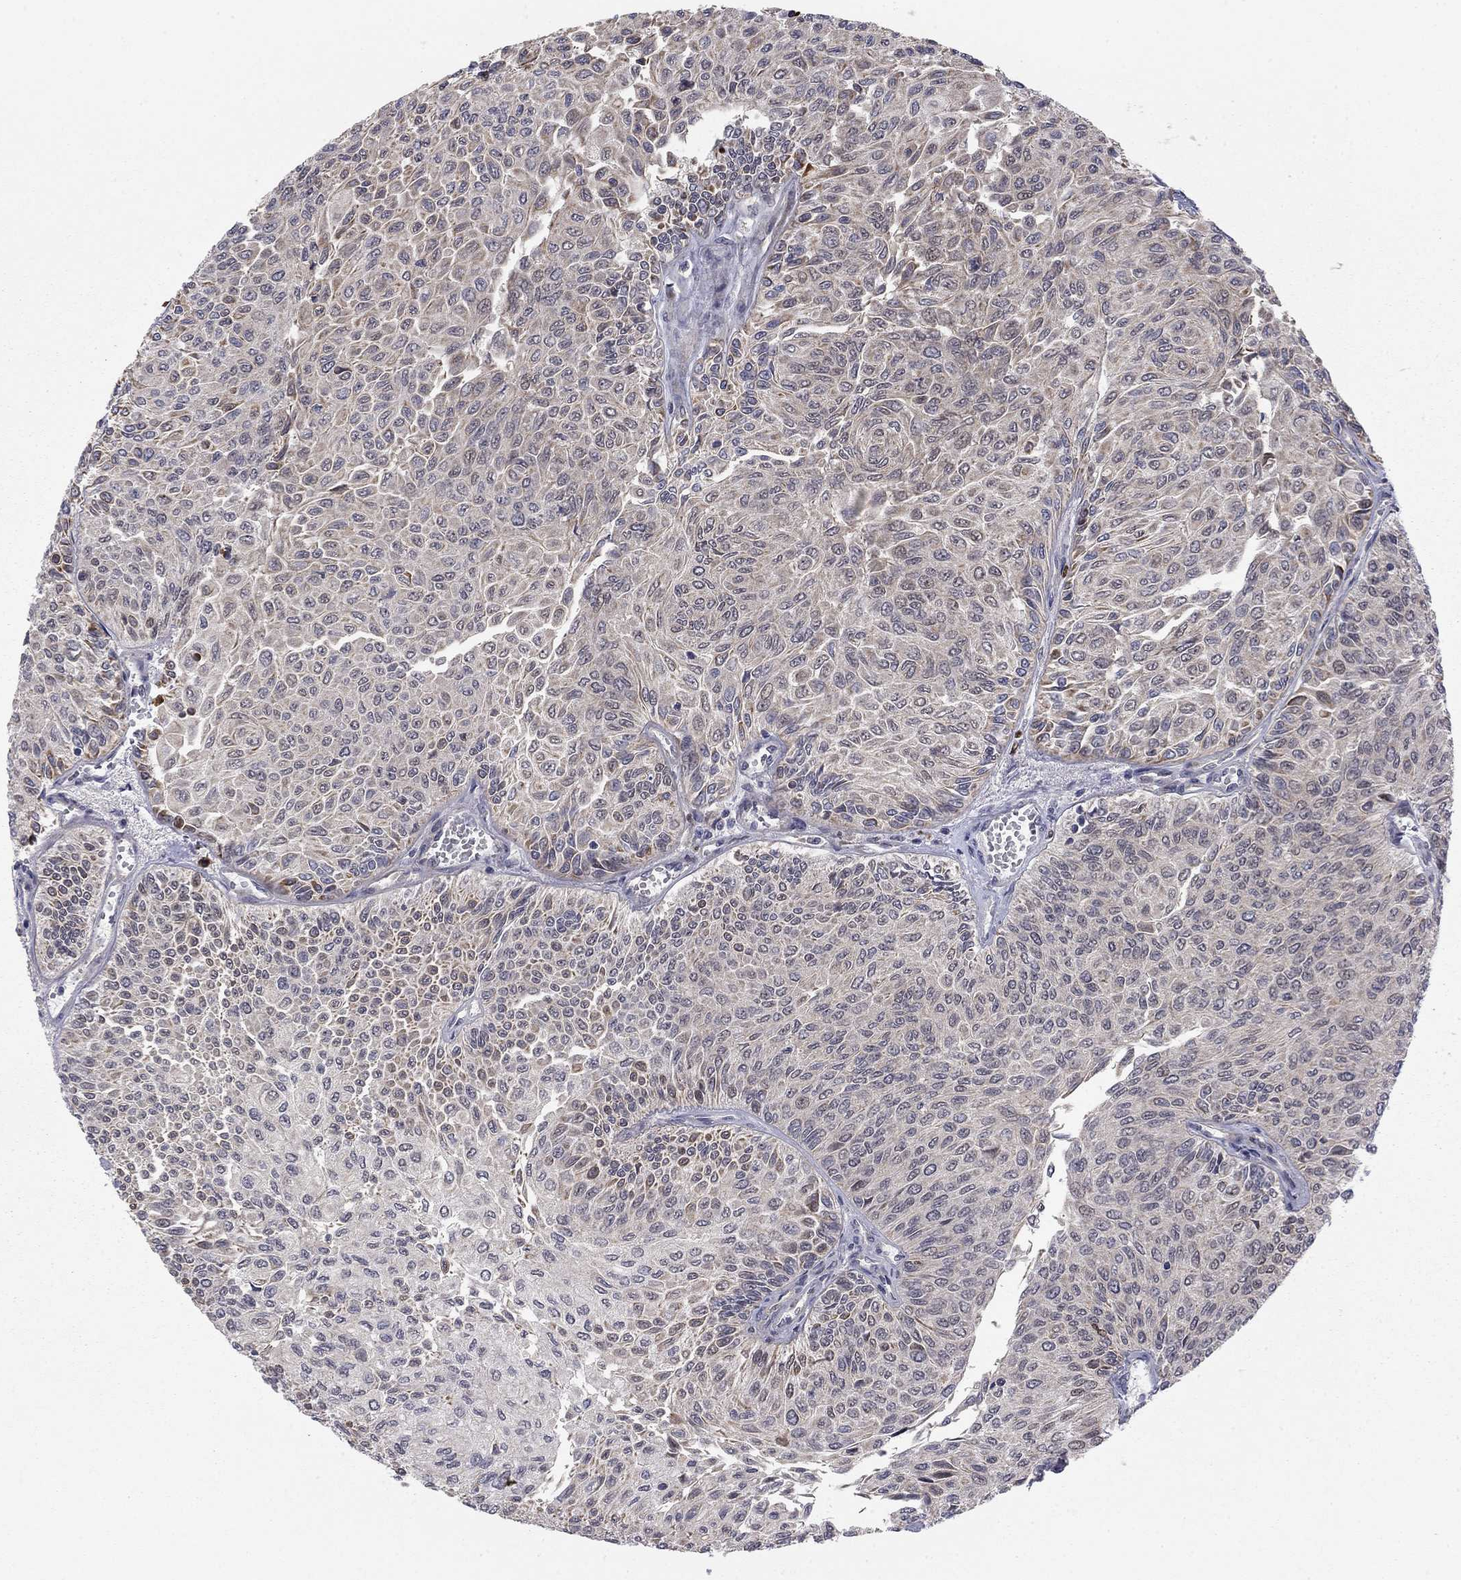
{"staining": {"intensity": "moderate", "quantity": "<25%", "location": "cytoplasmic/membranous"}, "tissue": "urothelial cancer", "cell_type": "Tumor cells", "image_type": "cancer", "snomed": [{"axis": "morphology", "description": "Urothelial carcinoma, Low grade"}, {"axis": "topography", "description": "Ureter, NOS"}, {"axis": "topography", "description": "Urinary bladder"}], "caption": "Human urothelial carcinoma (low-grade) stained with a brown dye exhibits moderate cytoplasmic/membranous positive staining in about <25% of tumor cells.", "gene": "BCL11A", "patient": {"sex": "male", "age": 78}}